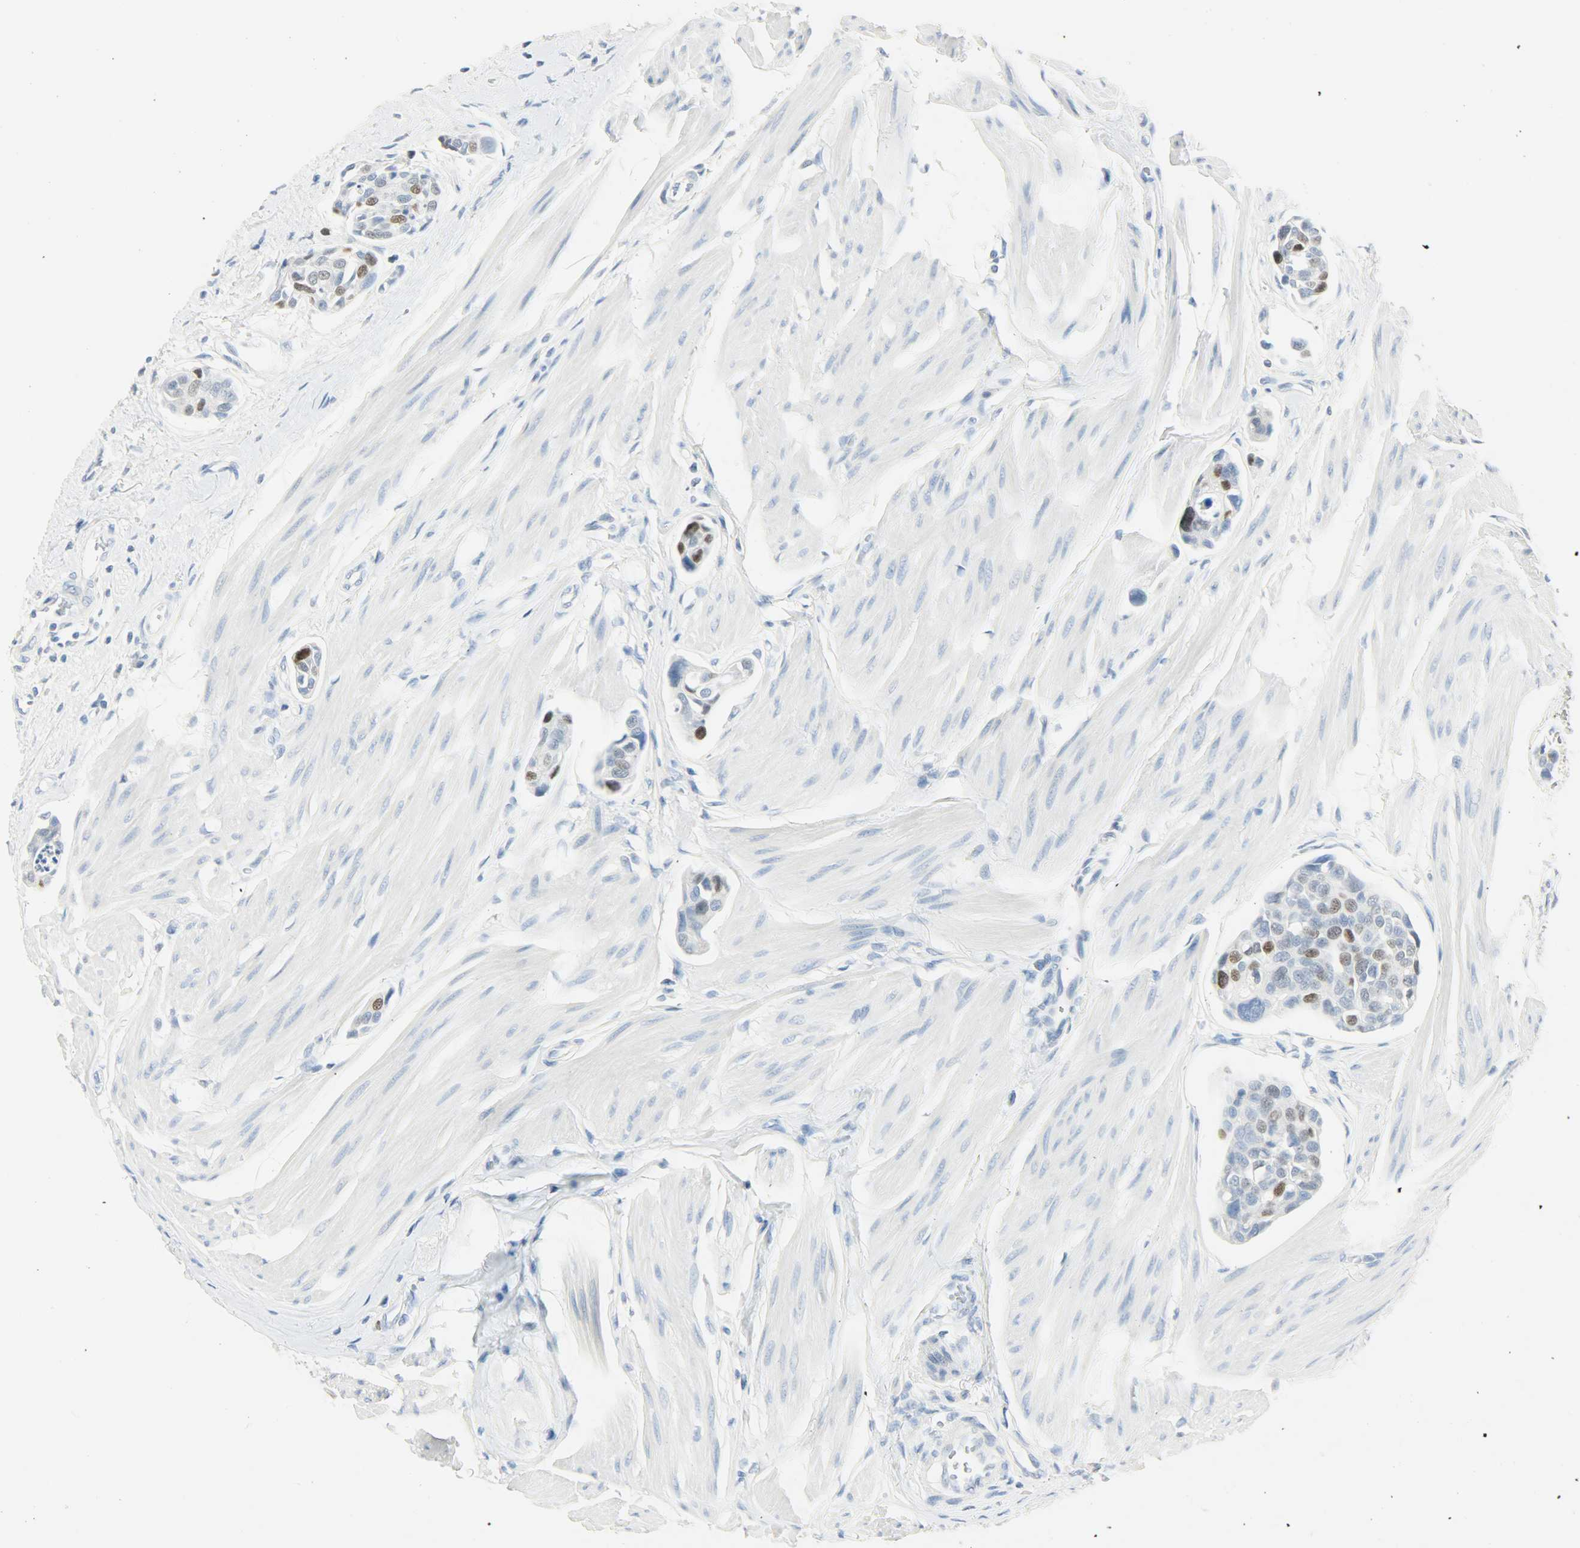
{"staining": {"intensity": "moderate", "quantity": "<25%", "location": "nuclear"}, "tissue": "urothelial cancer", "cell_type": "Tumor cells", "image_type": "cancer", "snomed": [{"axis": "morphology", "description": "Urothelial carcinoma, High grade"}, {"axis": "topography", "description": "Urinary bladder"}], "caption": "Urothelial cancer stained for a protein demonstrates moderate nuclear positivity in tumor cells. (Brightfield microscopy of DAB IHC at high magnification).", "gene": "HELLS", "patient": {"sex": "male", "age": 78}}